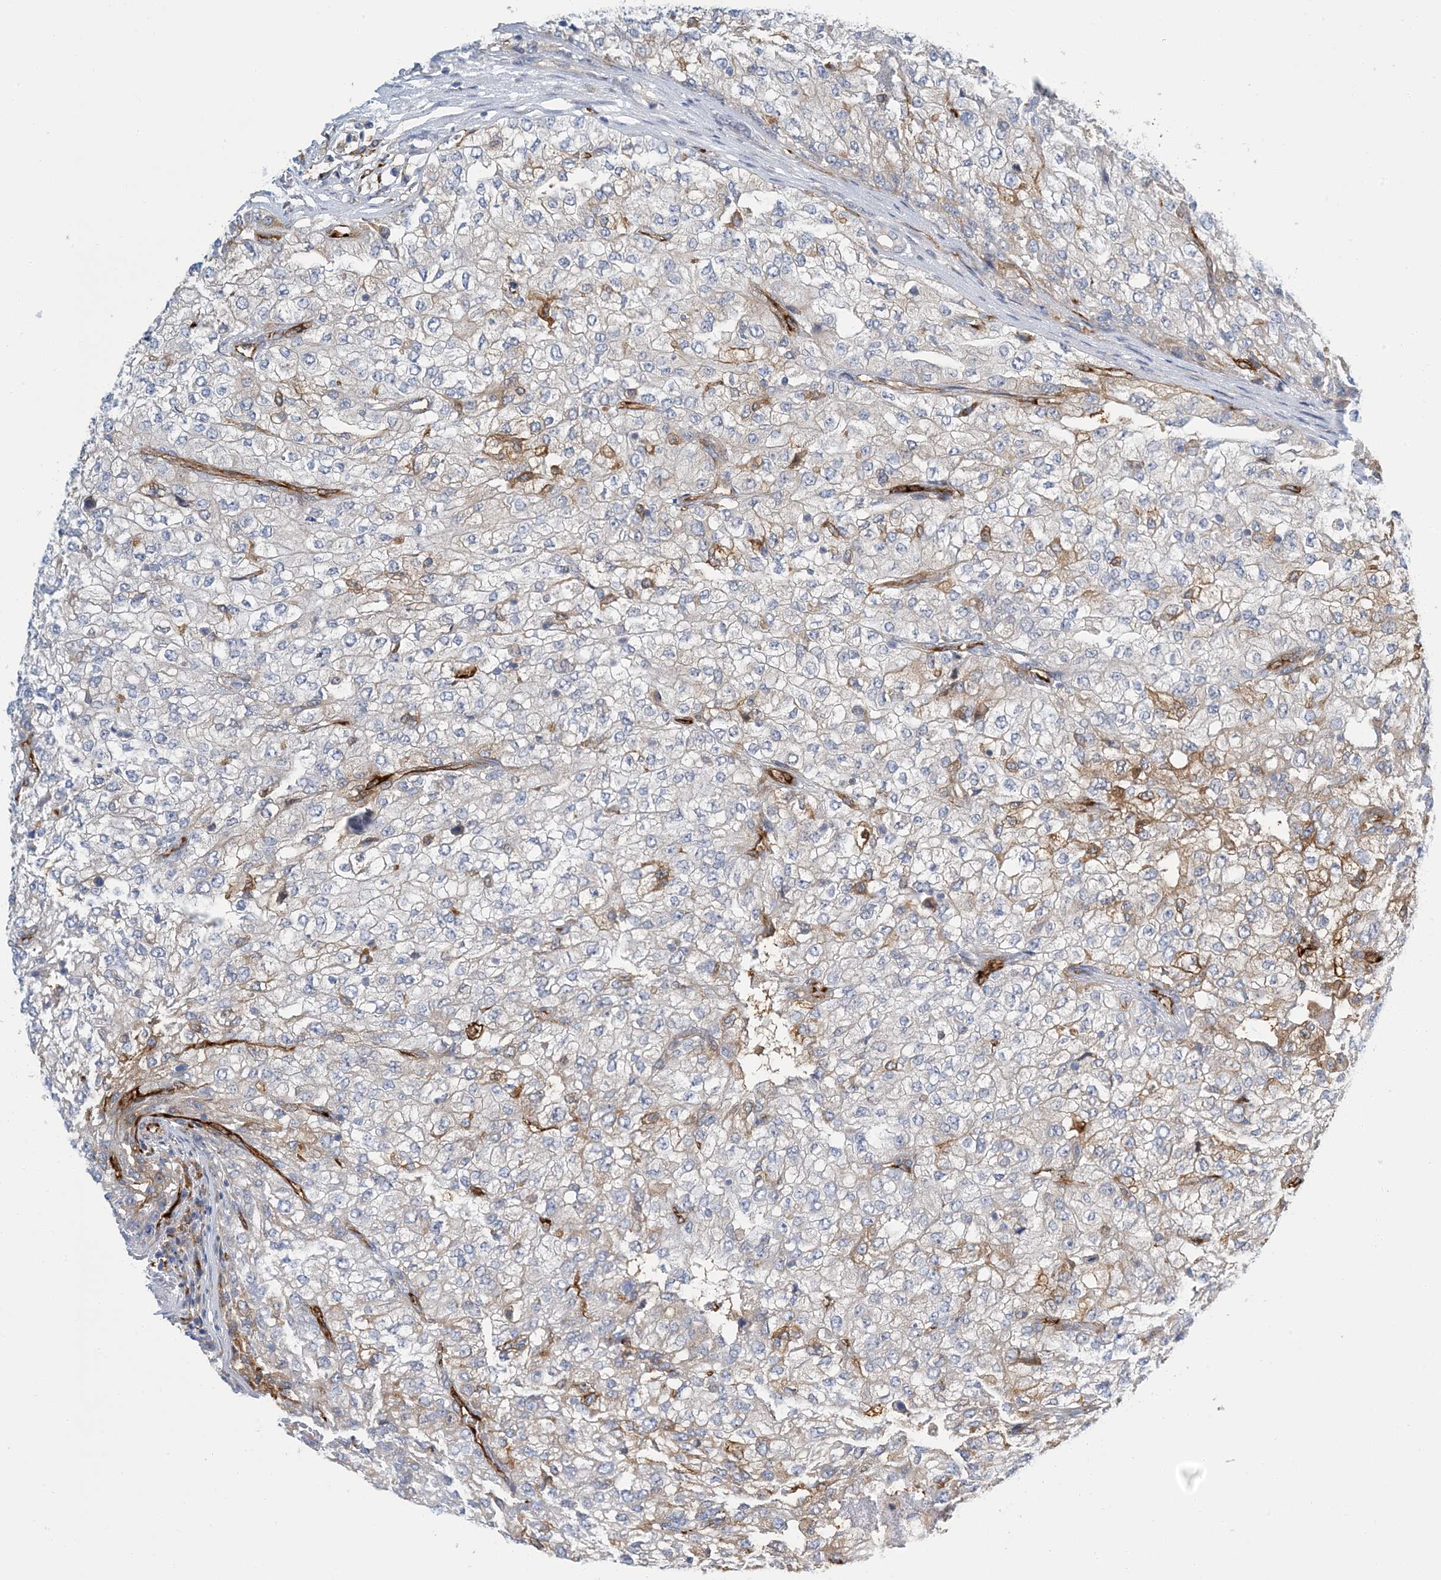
{"staining": {"intensity": "weak", "quantity": "<25%", "location": "cytoplasmic/membranous"}, "tissue": "renal cancer", "cell_type": "Tumor cells", "image_type": "cancer", "snomed": [{"axis": "morphology", "description": "Adenocarcinoma, NOS"}, {"axis": "topography", "description": "Kidney"}], "caption": "High power microscopy photomicrograph of an IHC photomicrograph of renal cancer (adenocarcinoma), revealing no significant staining in tumor cells.", "gene": "PCDHA2", "patient": {"sex": "female", "age": 54}}